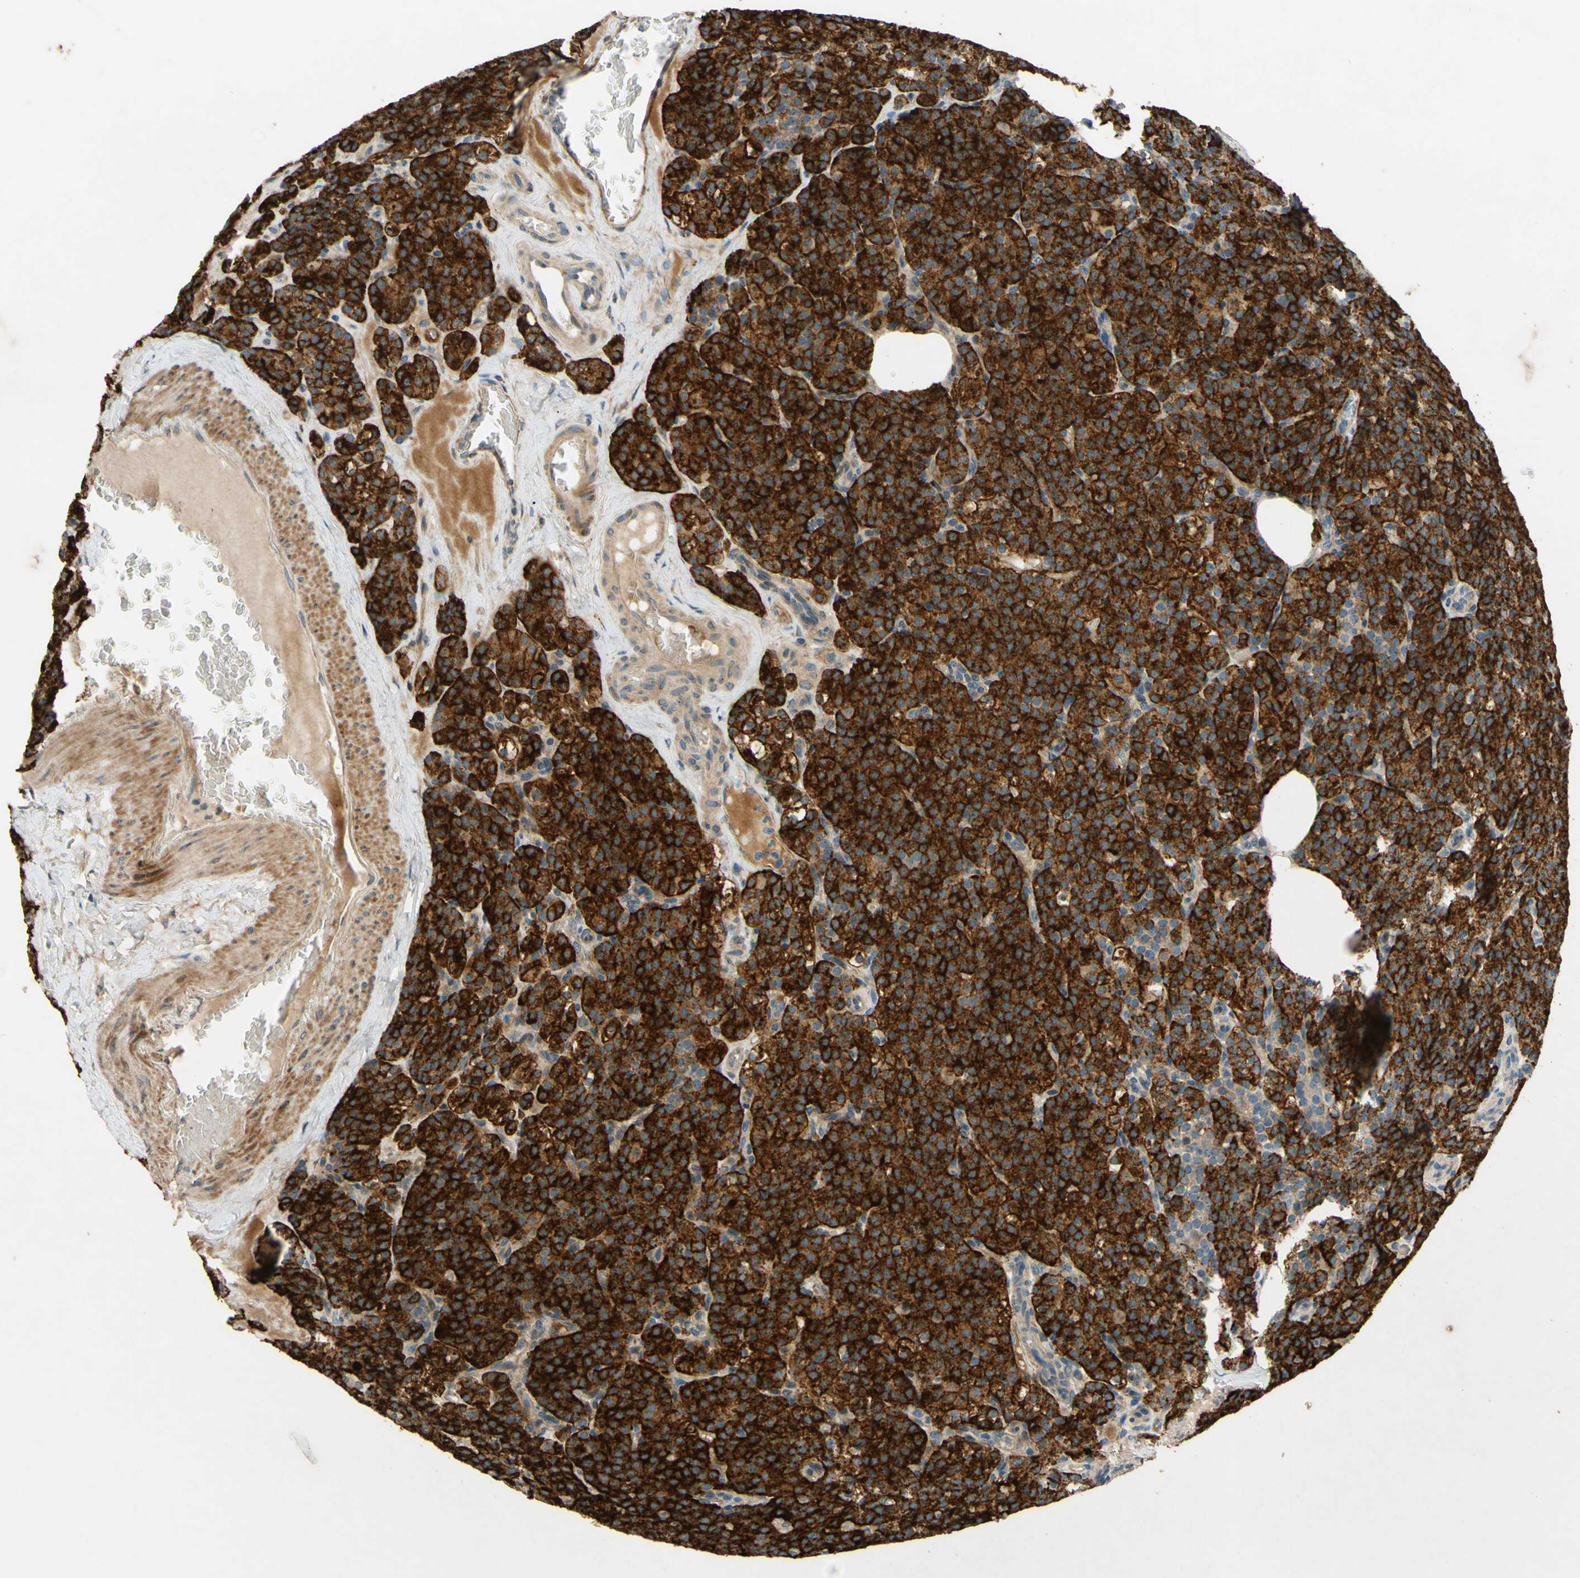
{"staining": {"intensity": "strong", "quantity": ">75%", "location": "cytoplasmic/membranous"}, "tissue": "parathyroid gland", "cell_type": "Glandular cells", "image_type": "normal", "snomed": [{"axis": "morphology", "description": "Normal tissue, NOS"}, {"axis": "topography", "description": "Parathyroid gland"}], "caption": "Normal parathyroid gland was stained to show a protein in brown. There is high levels of strong cytoplasmic/membranous staining in approximately >75% of glandular cells. (Brightfield microscopy of DAB IHC at high magnification).", "gene": "ADAM17", "patient": {"sex": "female", "age": 57}}